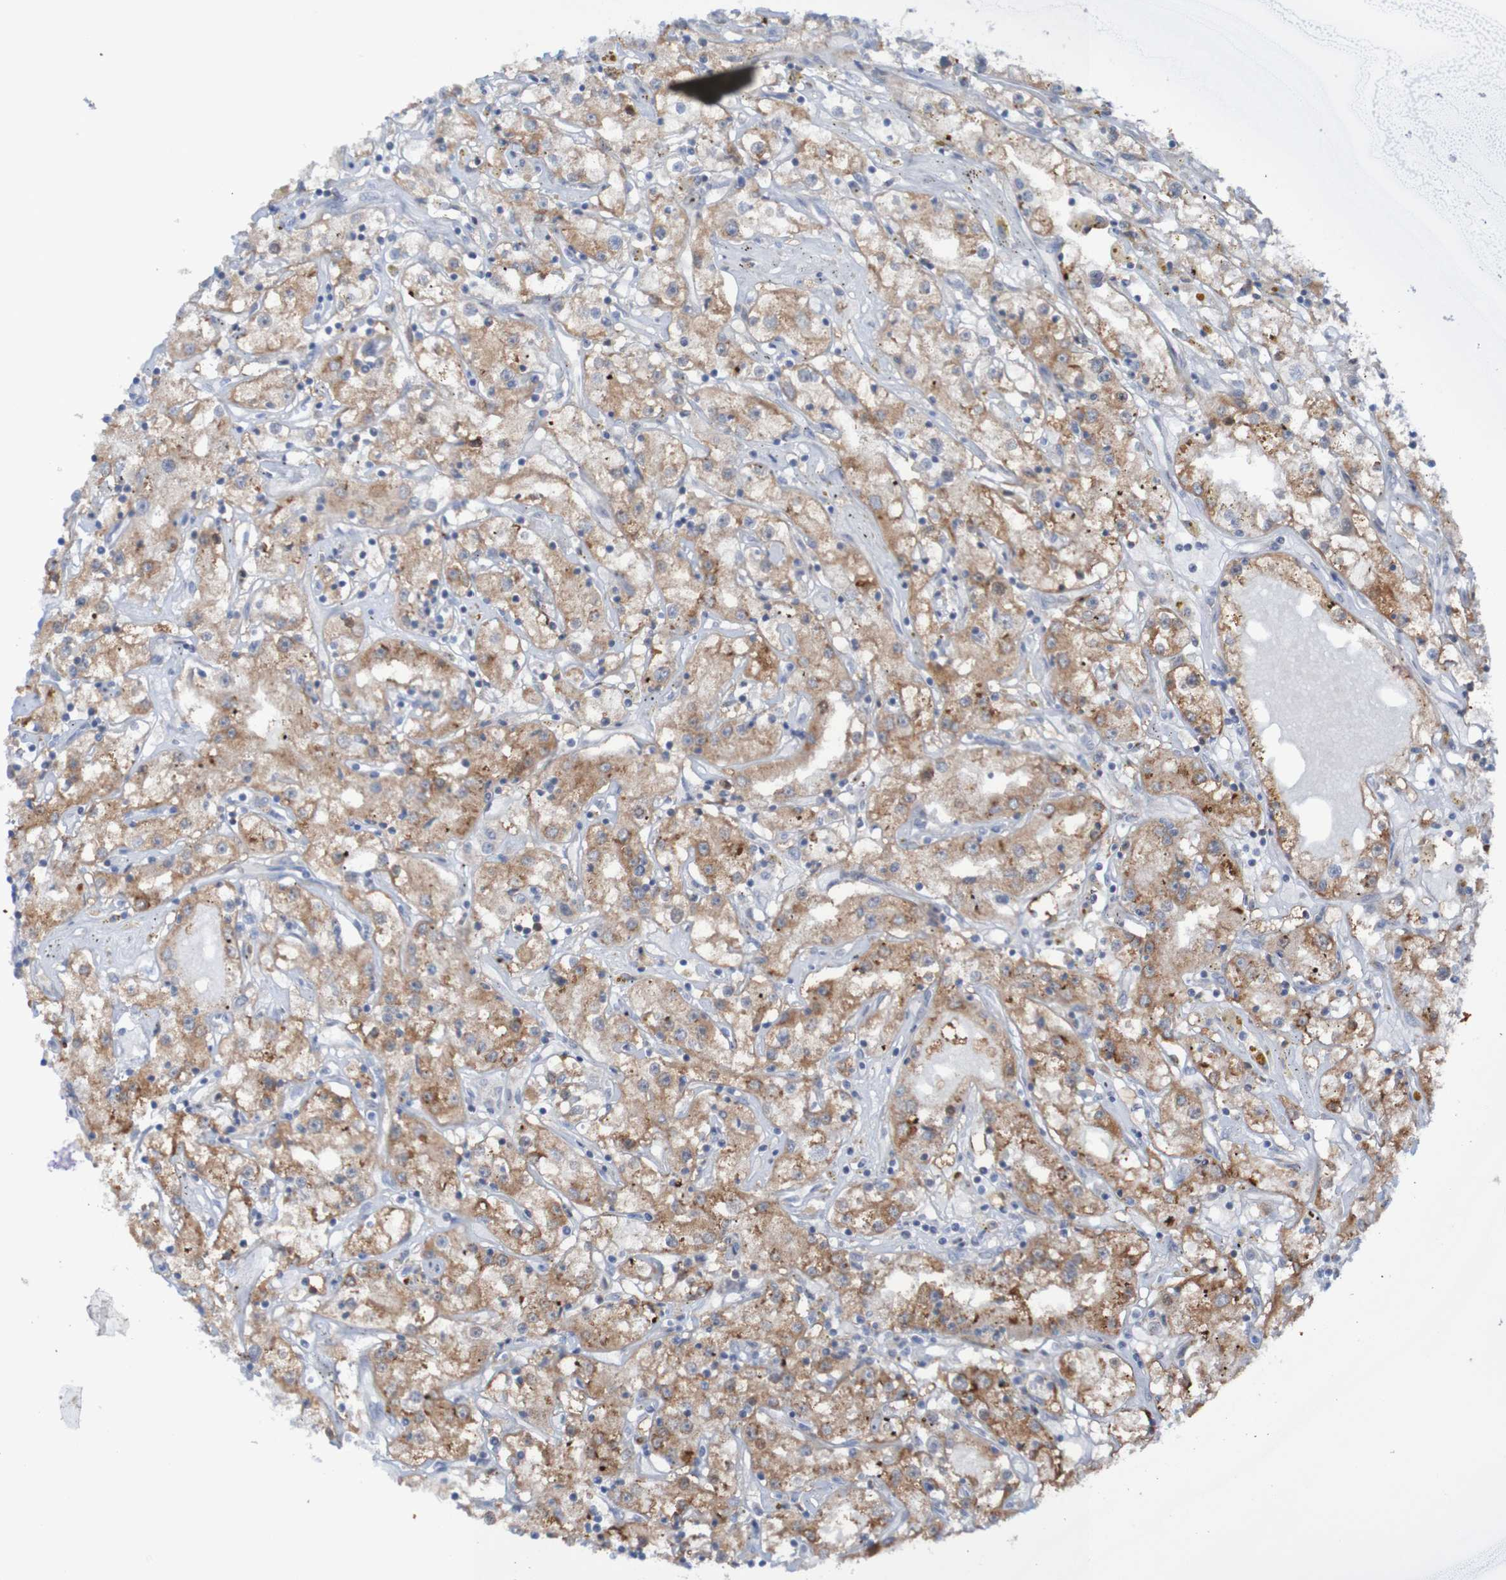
{"staining": {"intensity": "moderate", "quantity": ">75%", "location": "cytoplasmic/membranous"}, "tissue": "renal cancer", "cell_type": "Tumor cells", "image_type": "cancer", "snomed": [{"axis": "morphology", "description": "Adenocarcinoma, NOS"}, {"axis": "topography", "description": "Kidney"}], "caption": "IHC (DAB (3,3'-diaminobenzidine)) staining of human renal cancer shows moderate cytoplasmic/membranous protein staining in about >75% of tumor cells. (DAB (3,3'-diaminobenzidine) IHC, brown staining for protein, blue staining for nuclei).", "gene": "ANGPT4", "patient": {"sex": "male", "age": 56}}